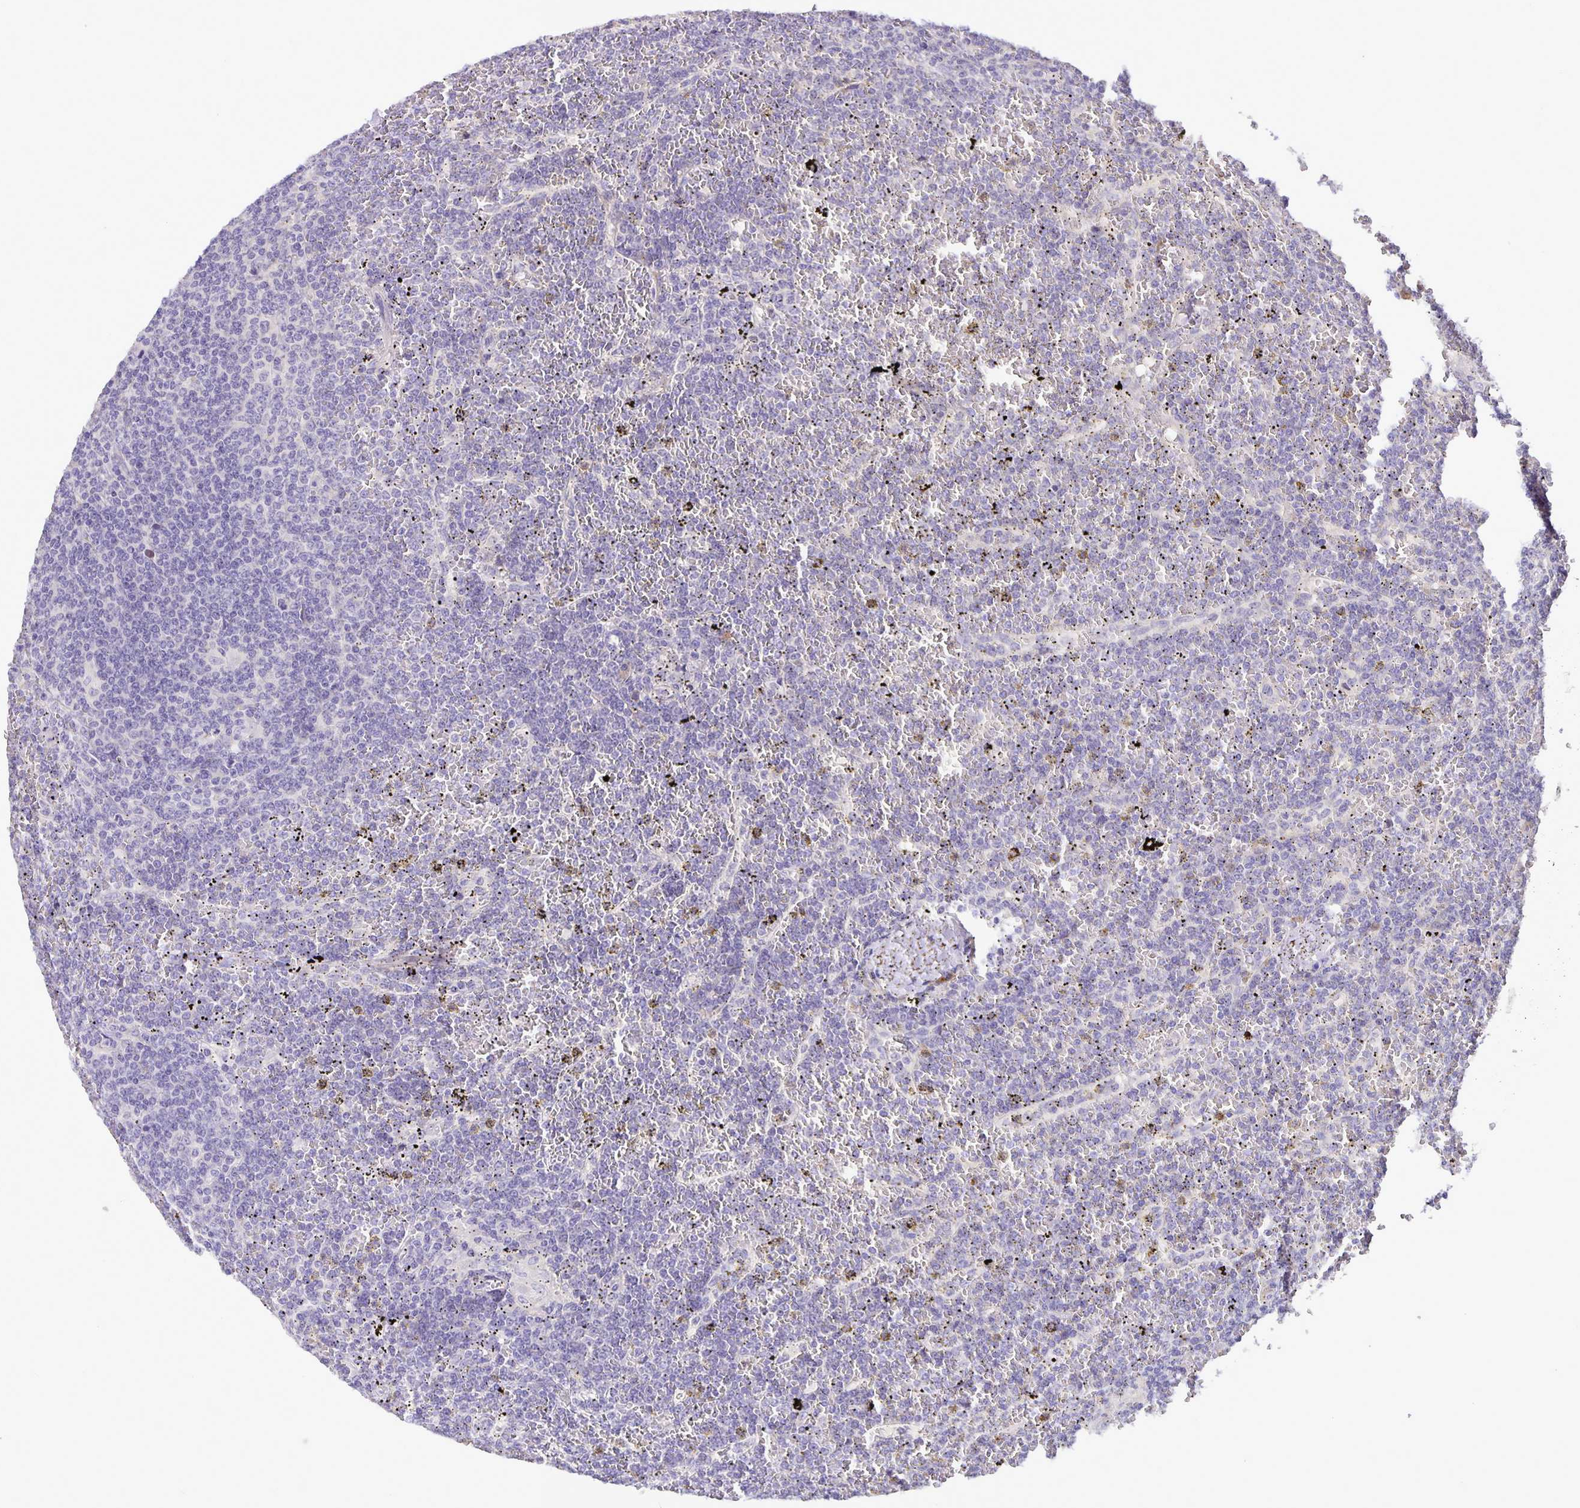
{"staining": {"intensity": "negative", "quantity": "none", "location": "none"}, "tissue": "lymphoma", "cell_type": "Tumor cells", "image_type": "cancer", "snomed": [{"axis": "morphology", "description": "Malignant lymphoma, non-Hodgkin's type, Low grade"}, {"axis": "topography", "description": "Spleen"}], "caption": "Human lymphoma stained for a protein using immunohistochemistry (IHC) displays no positivity in tumor cells.", "gene": "EML6", "patient": {"sex": "female", "age": 19}}